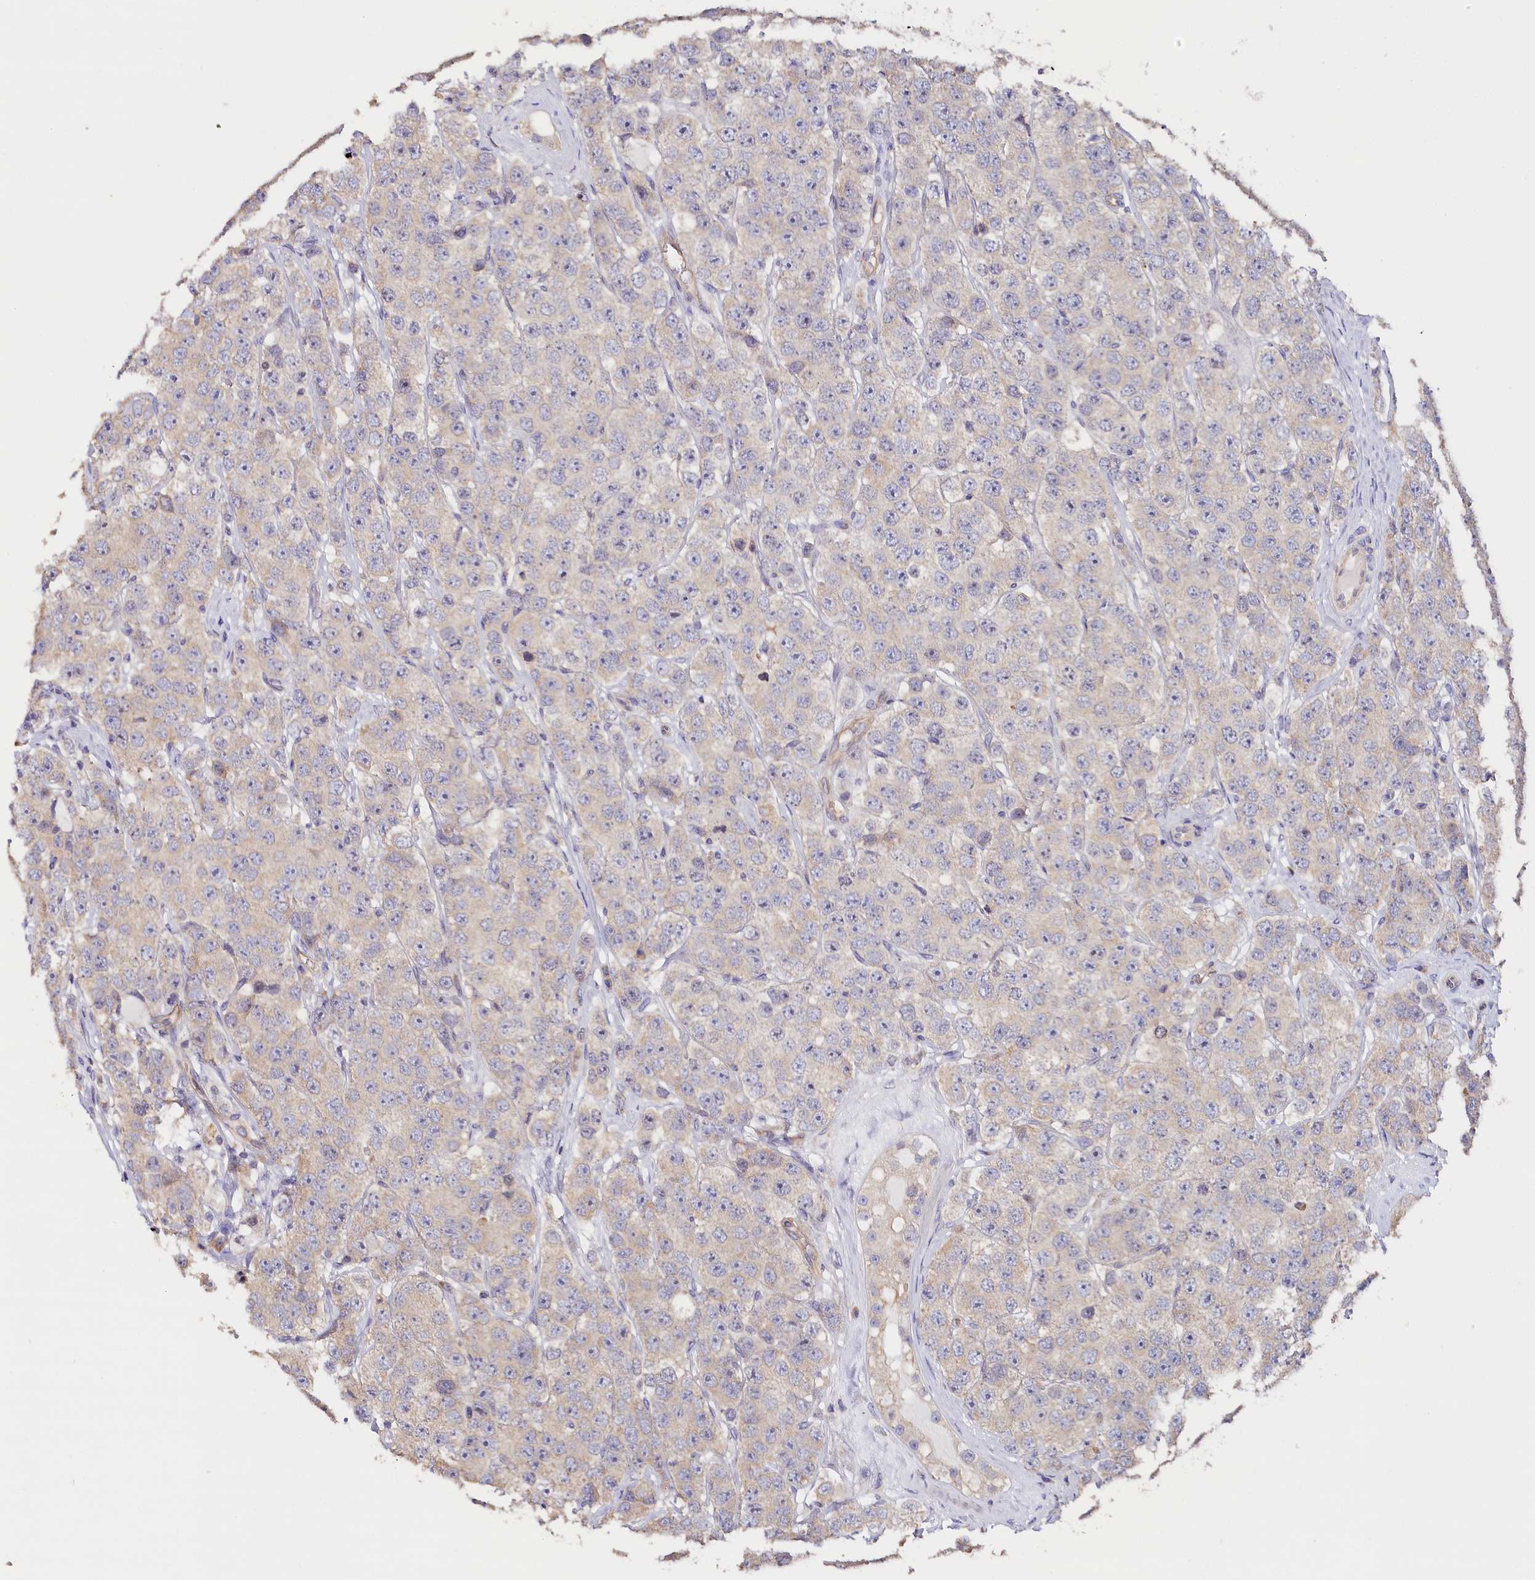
{"staining": {"intensity": "negative", "quantity": "none", "location": "none"}, "tissue": "testis cancer", "cell_type": "Tumor cells", "image_type": "cancer", "snomed": [{"axis": "morphology", "description": "Seminoma, NOS"}, {"axis": "topography", "description": "Testis"}], "caption": "Immunohistochemistry (IHC) micrograph of neoplastic tissue: seminoma (testis) stained with DAB (3,3'-diaminobenzidine) exhibits no significant protein expression in tumor cells.", "gene": "KATNB1", "patient": {"sex": "male", "age": 28}}